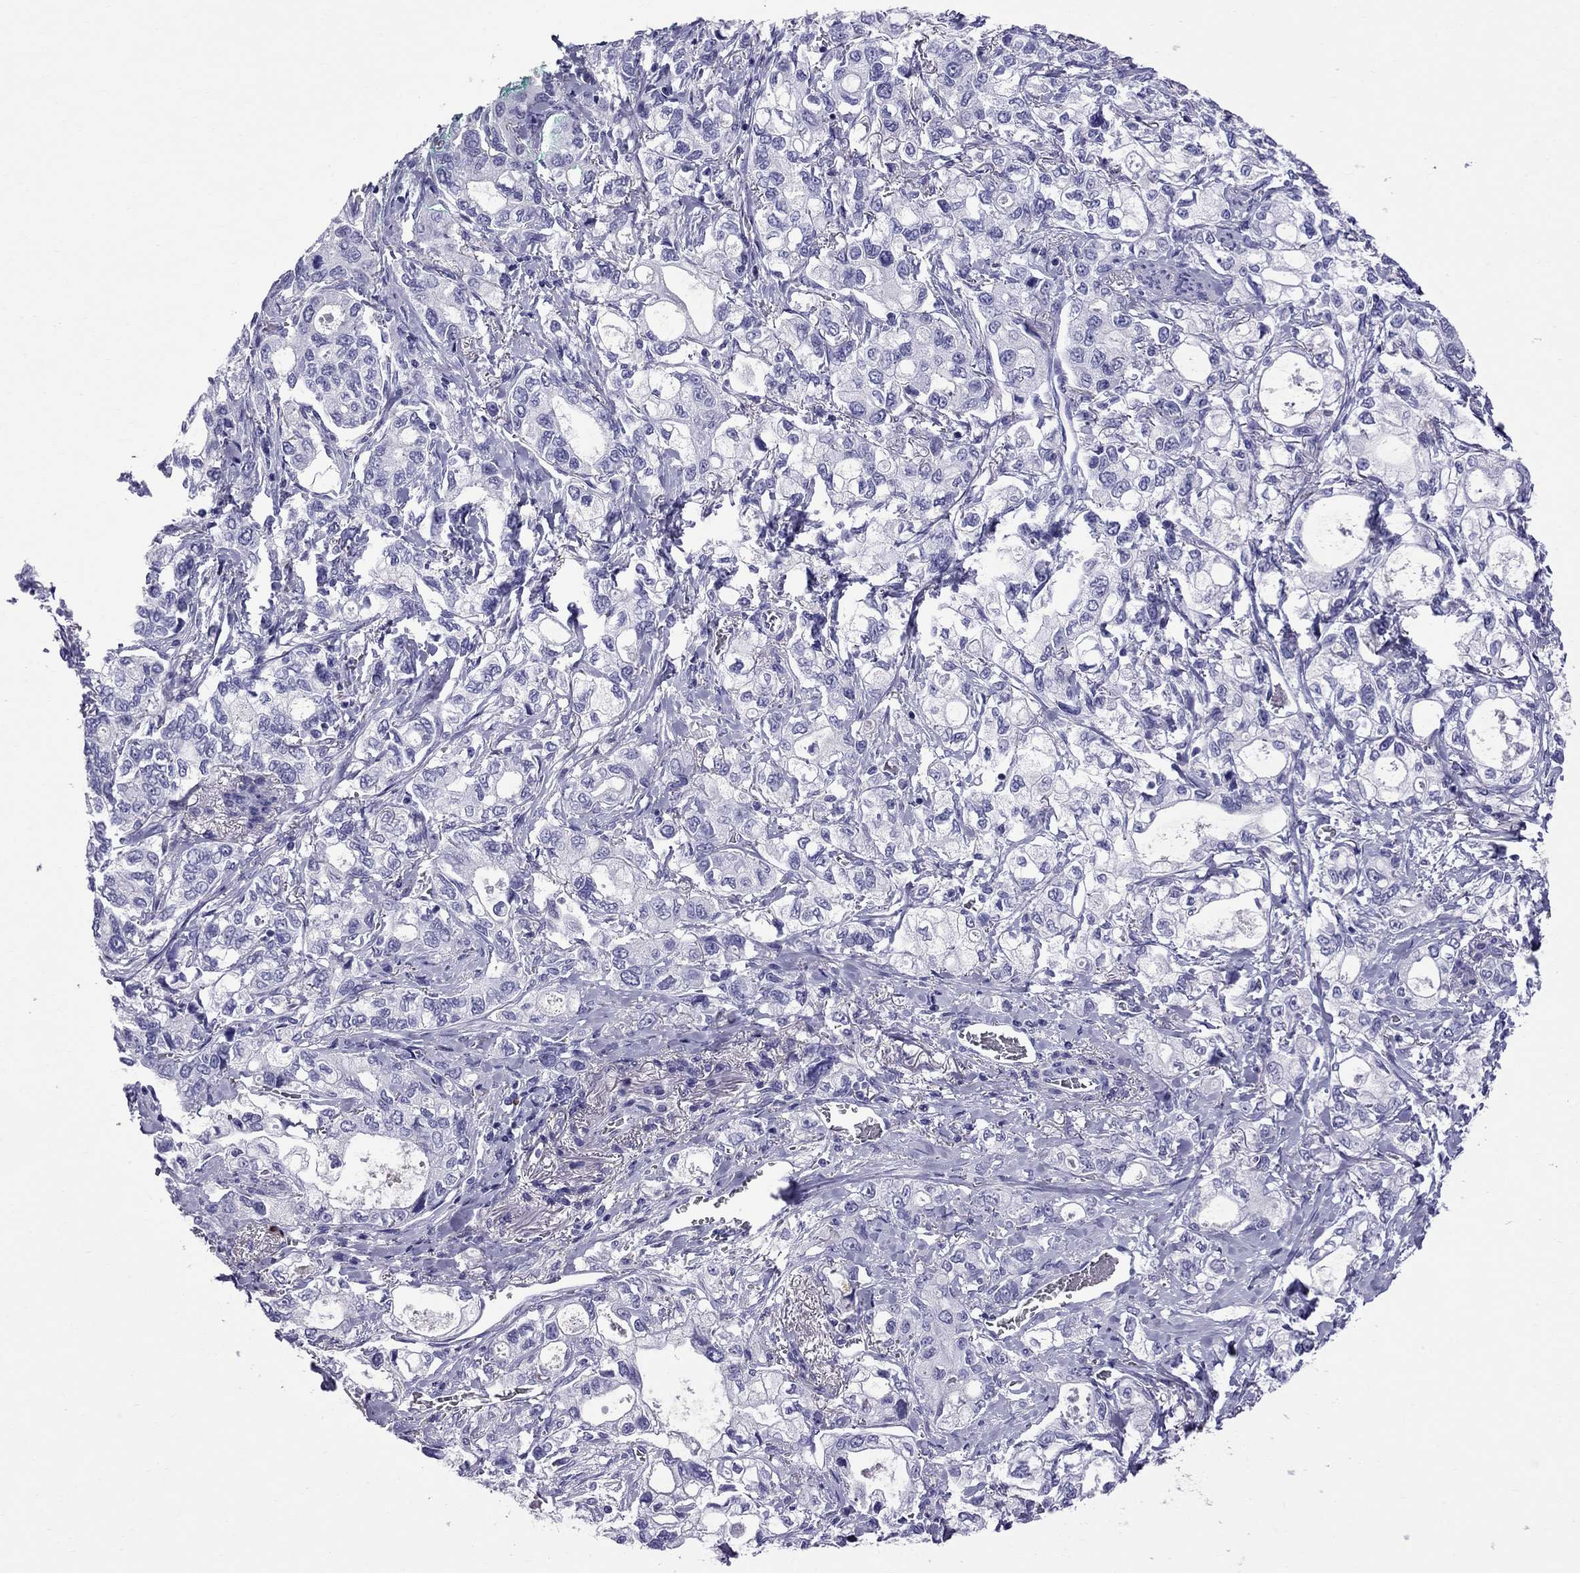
{"staining": {"intensity": "negative", "quantity": "none", "location": "none"}, "tissue": "stomach cancer", "cell_type": "Tumor cells", "image_type": "cancer", "snomed": [{"axis": "morphology", "description": "Adenocarcinoma, NOS"}, {"axis": "topography", "description": "Stomach"}], "caption": "Tumor cells show no significant expression in stomach cancer (adenocarcinoma).", "gene": "SCART1", "patient": {"sex": "male", "age": 63}}